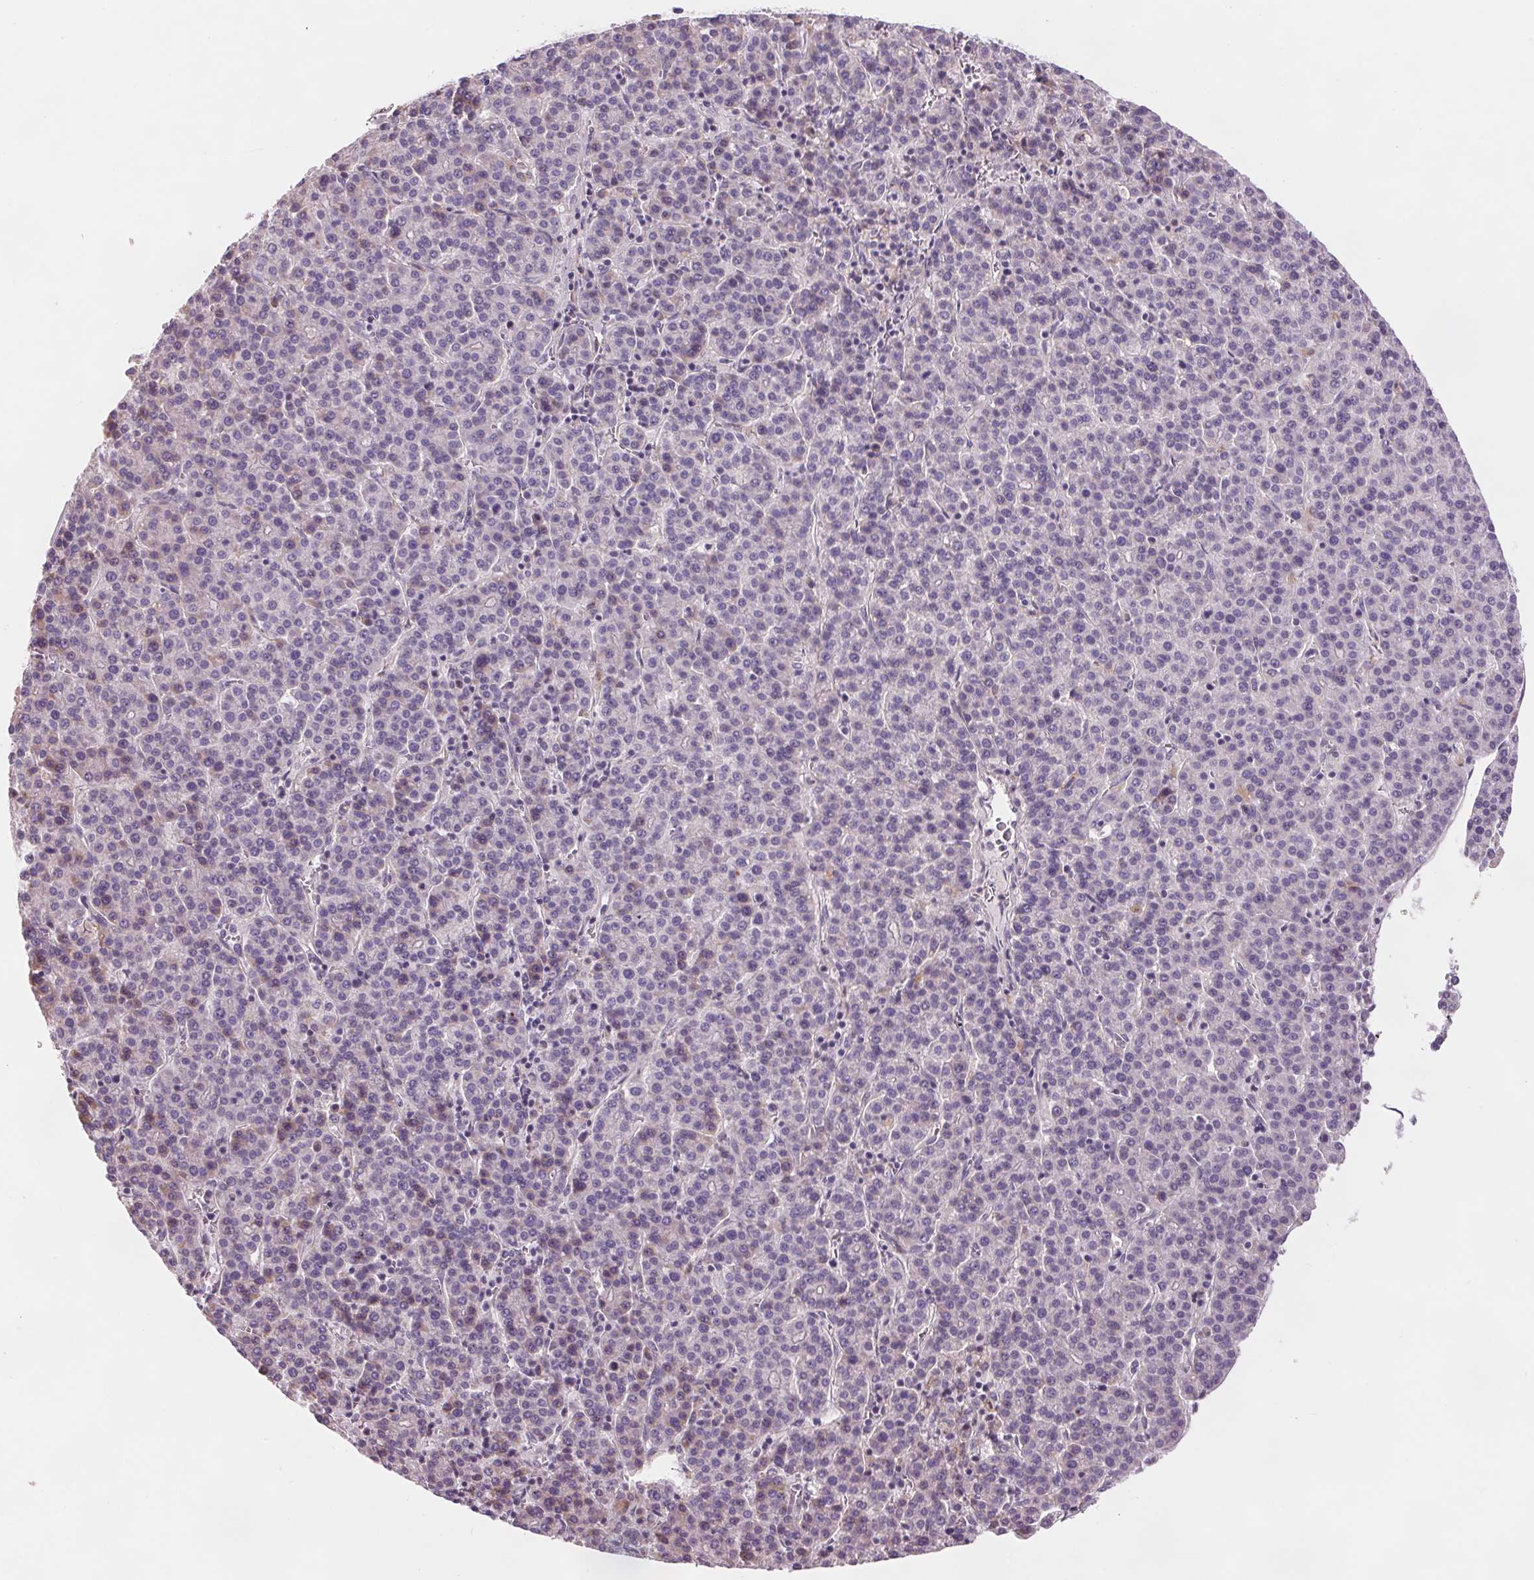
{"staining": {"intensity": "negative", "quantity": "none", "location": "none"}, "tissue": "liver cancer", "cell_type": "Tumor cells", "image_type": "cancer", "snomed": [{"axis": "morphology", "description": "Carcinoma, Hepatocellular, NOS"}, {"axis": "topography", "description": "Liver"}], "caption": "Protein analysis of liver cancer reveals no significant expression in tumor cells. The staining is performed using DAB (3,3'-diaminobenzidine) brown chromogen with nuclei counter-stained in using hematoxylin.", "gene": "SAMD5", "patient": {"sex": "female", "age": 58}}